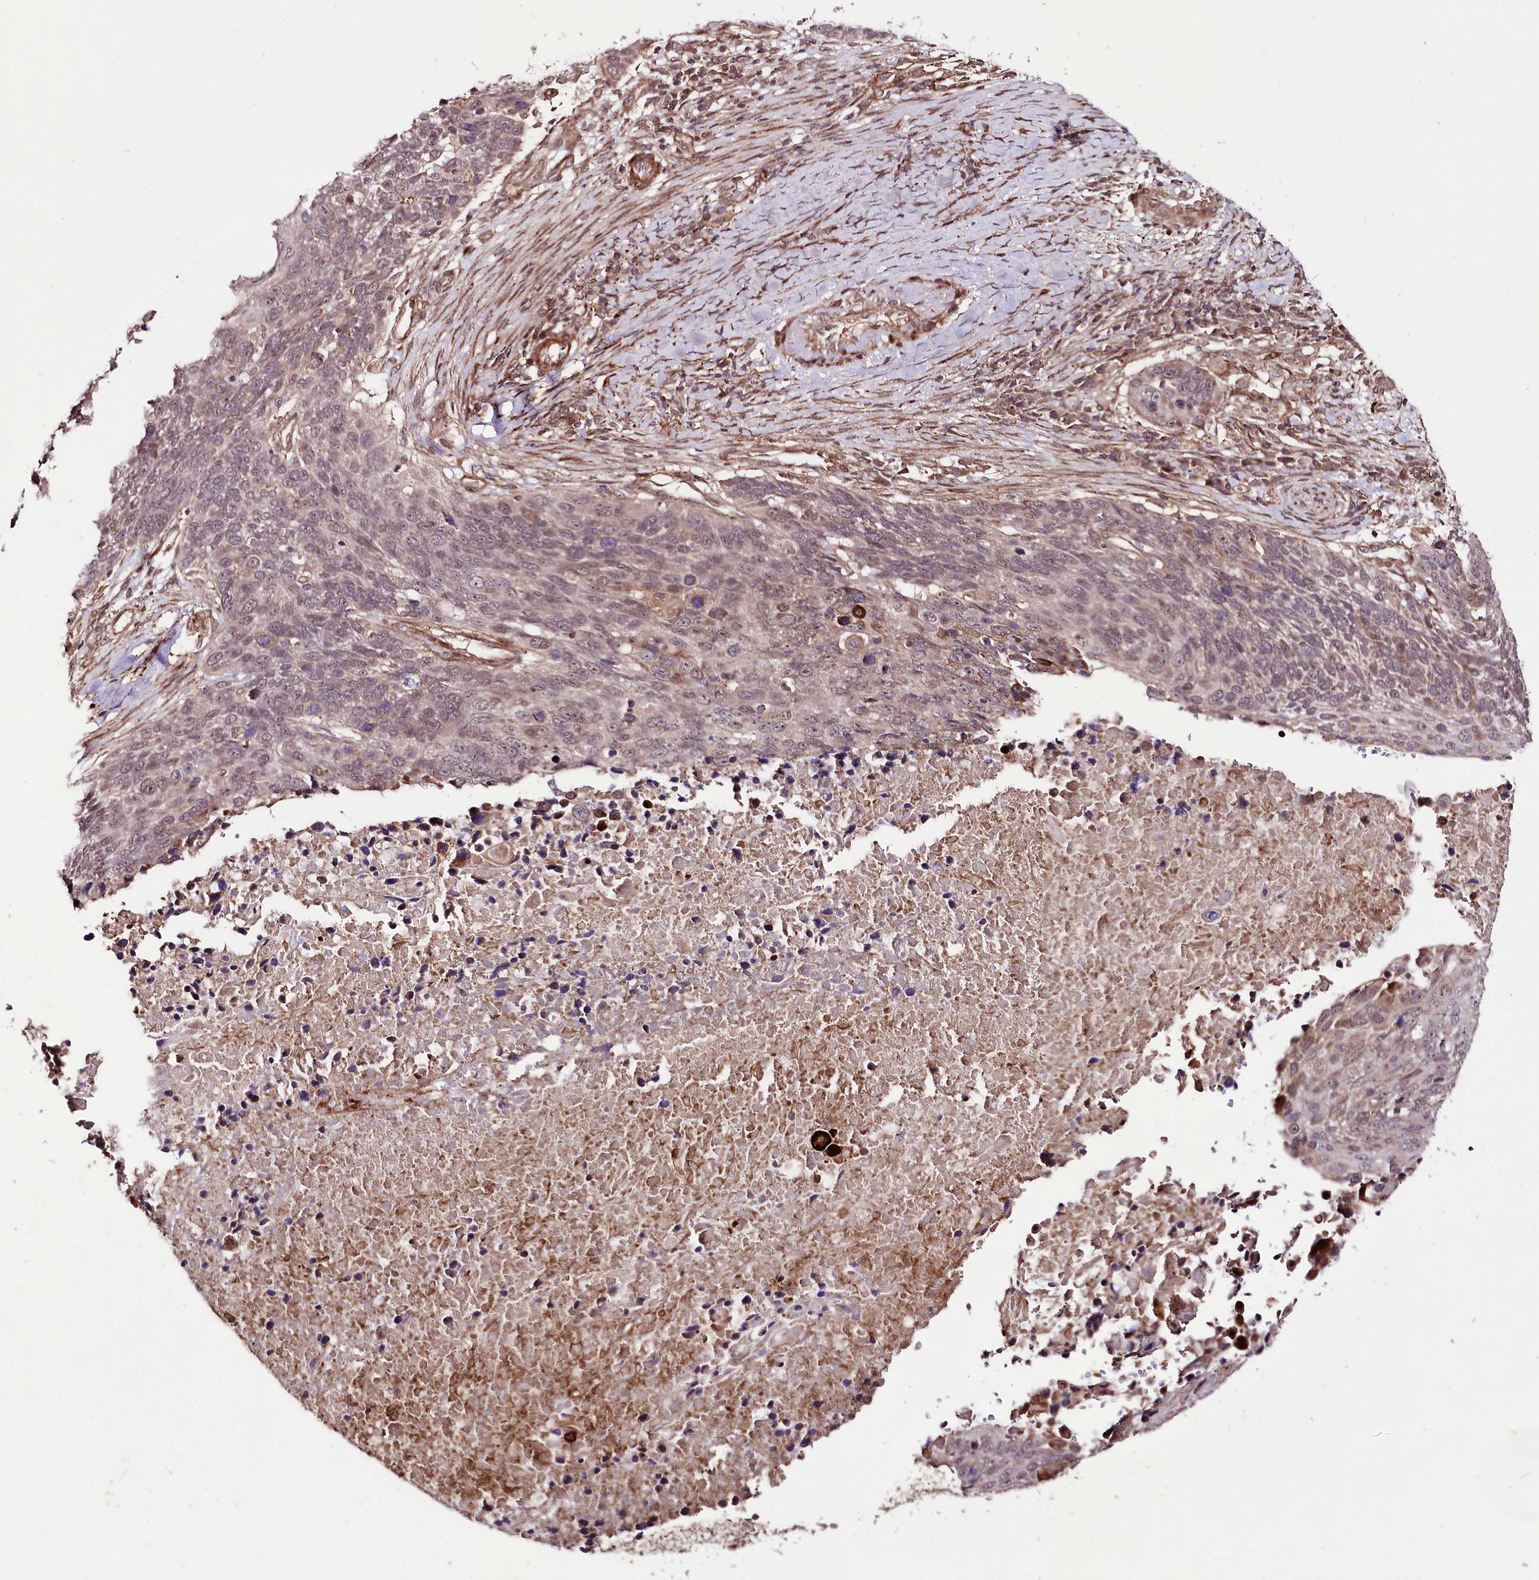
{"staining": {"intensity": "negative", "quantity": "none", "location": "none"}, "tissue": "lung cancer", "cell_type": "Tumor cells", "image_type": "cancer", "snomed": [{"axis": "morphology", "description": "Normal tissue, NOS"}, {"axis": "morphology", "description": "Squamous cell carcinoma, NOS"}, {"axis": "topography", "description": "Lymph node"}, {"axis": "topography", "description": "Lung"}], "caption": "Tumor cells show no significant expression in lung squamous cell carcinoma. The staining is performed using DAB (3,3'-diaminobenzidine) brown chromogen with nuclei counter-stained in using hematoxylin.", "gene": "PHLDB1", "patient": {"sex": "male", "age": 66}}